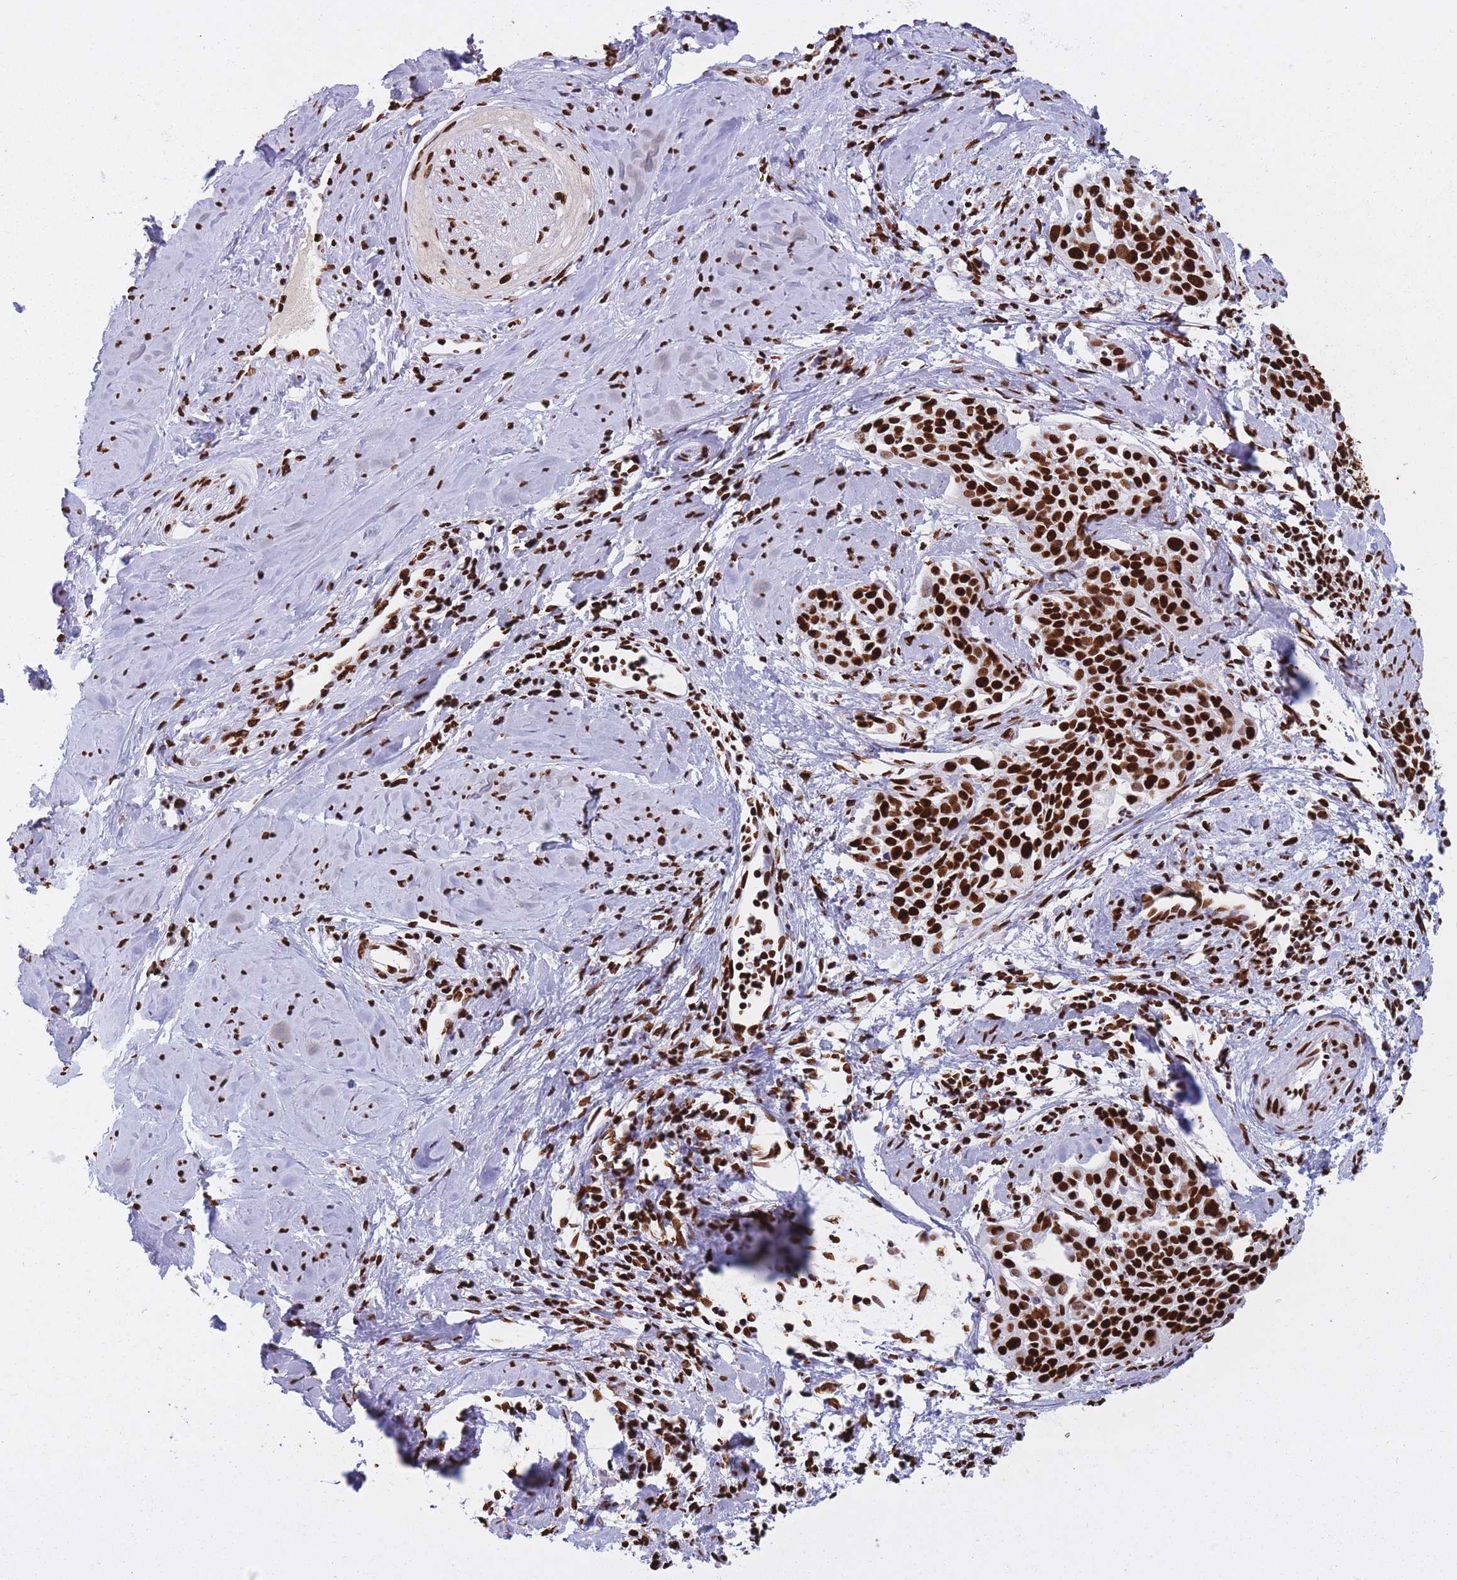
{"staining": {"intensity": "strong", "quantity": ">75%", "location": "nuclear"}, "tissue": "cervical cancer", "cell_type": "Tumor cells", "image_type": "cancer", "snomed": [{"axis": "morphology", "description": "Squamous cell carcinoma, NOS"}, {"axis": "topography", "description": "Cervix"}], "caption": "Immunohistochemical staining of human squamous cell carcinoma (cervical) shows high levels of strong nuclear protein positivity in approximately >75% of tumor cells. (IHC, brightfield microscopy, high magnification).", "gene": "HNRNPUL1", "patient": {"sex": "female", "age": 44}}